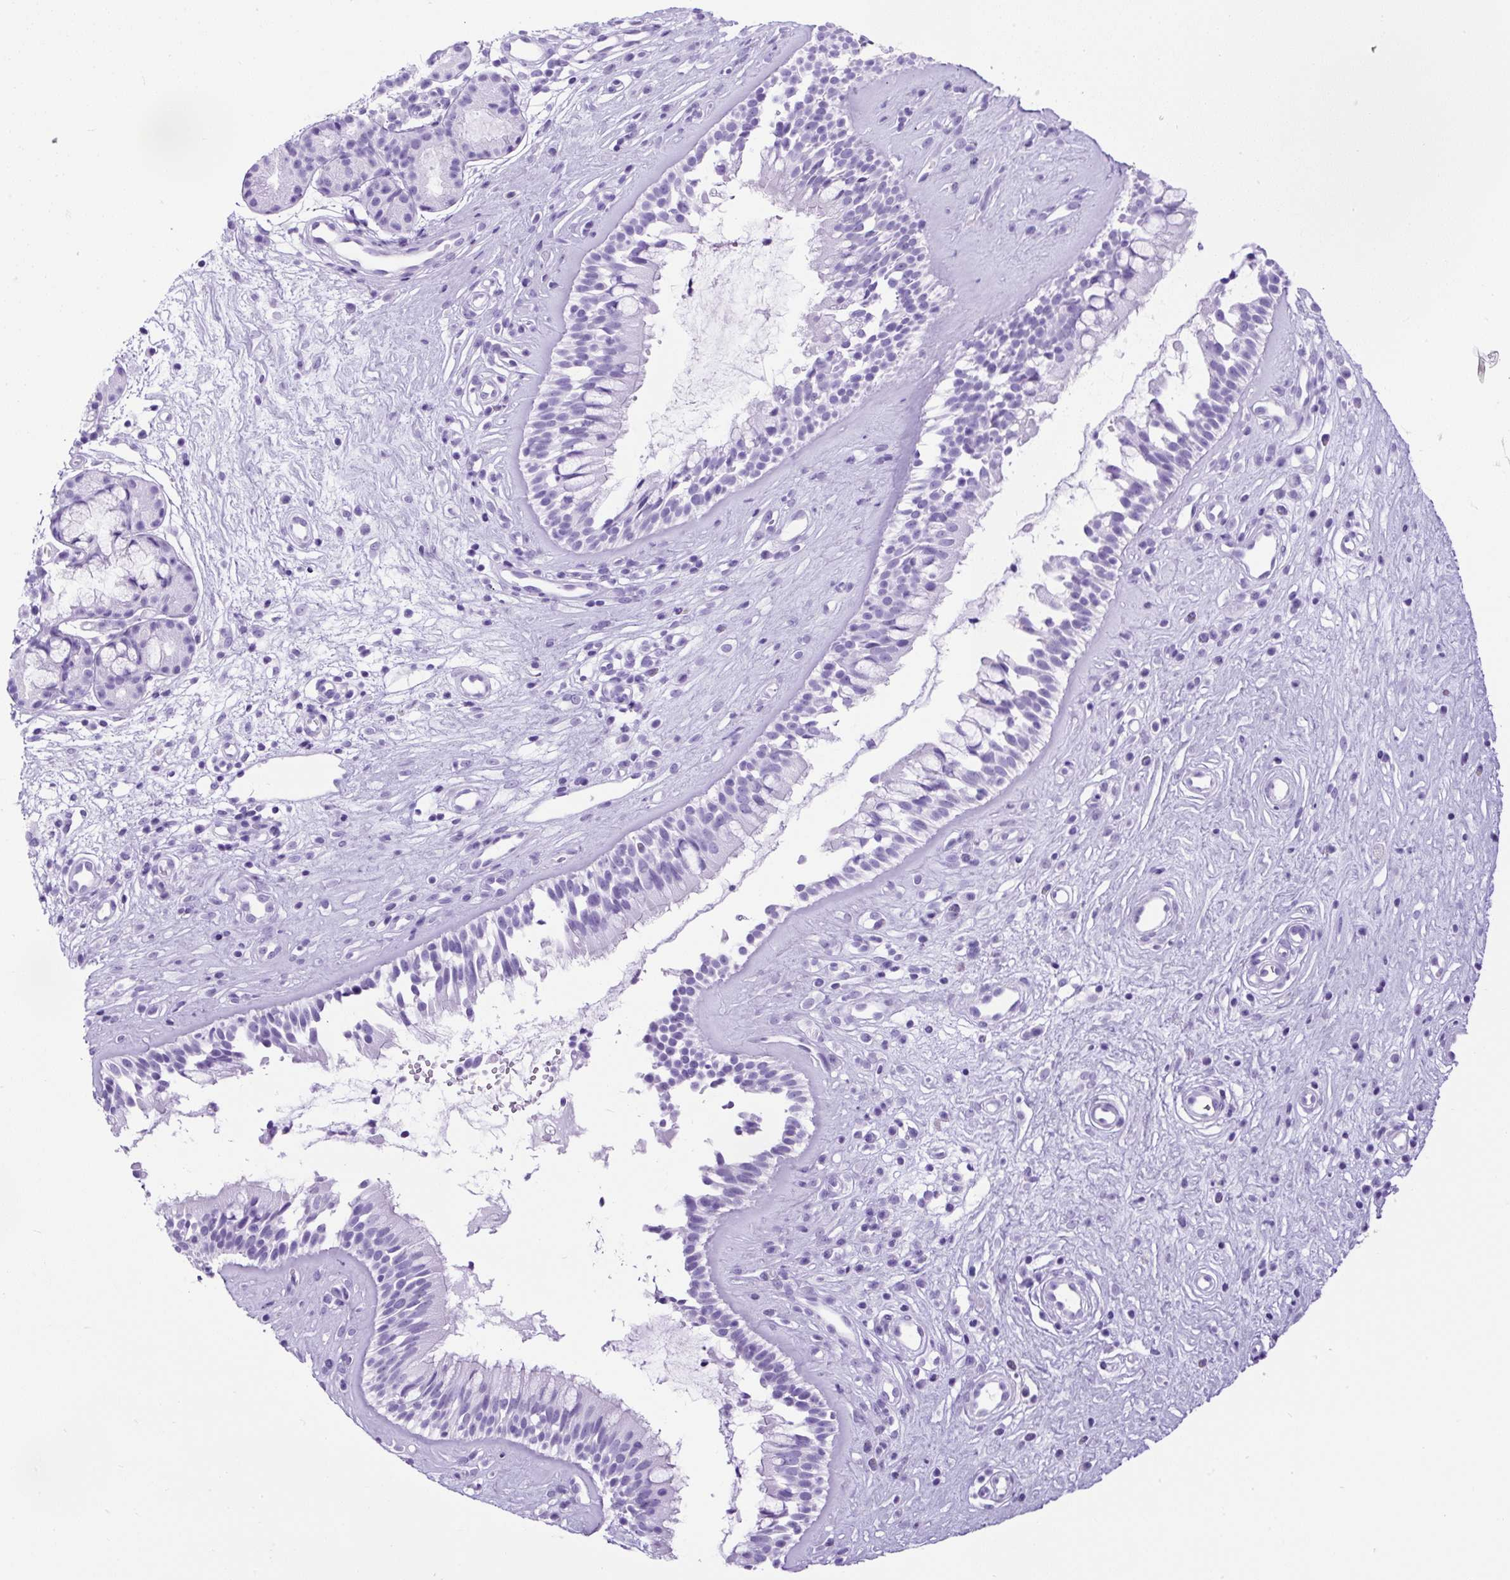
{"staining": {"intensity": "negative", "quantity": "none", "location": "none"}, "tissue": "nasopharynx", "cell_type": "Respiratory epithelial cells", "image_type": "normal", "snomed": [{"axis": "morphology", "description": "Normal tissue, NOS"}, {"axis": "topography", "description": "Nasopharynx"}], "caption": "This is a image of immunohistochemistry staining of normal nasopharynx, which shows no staining in respiratory epithelial cells. The staining was performed using DAB to visualize the protein expression in brown, while the nuclei were stained in blue with hematoxylin (Magnification: 20x).", "gene": "CEL", "patient": {"sex": "male", "age": 32}}